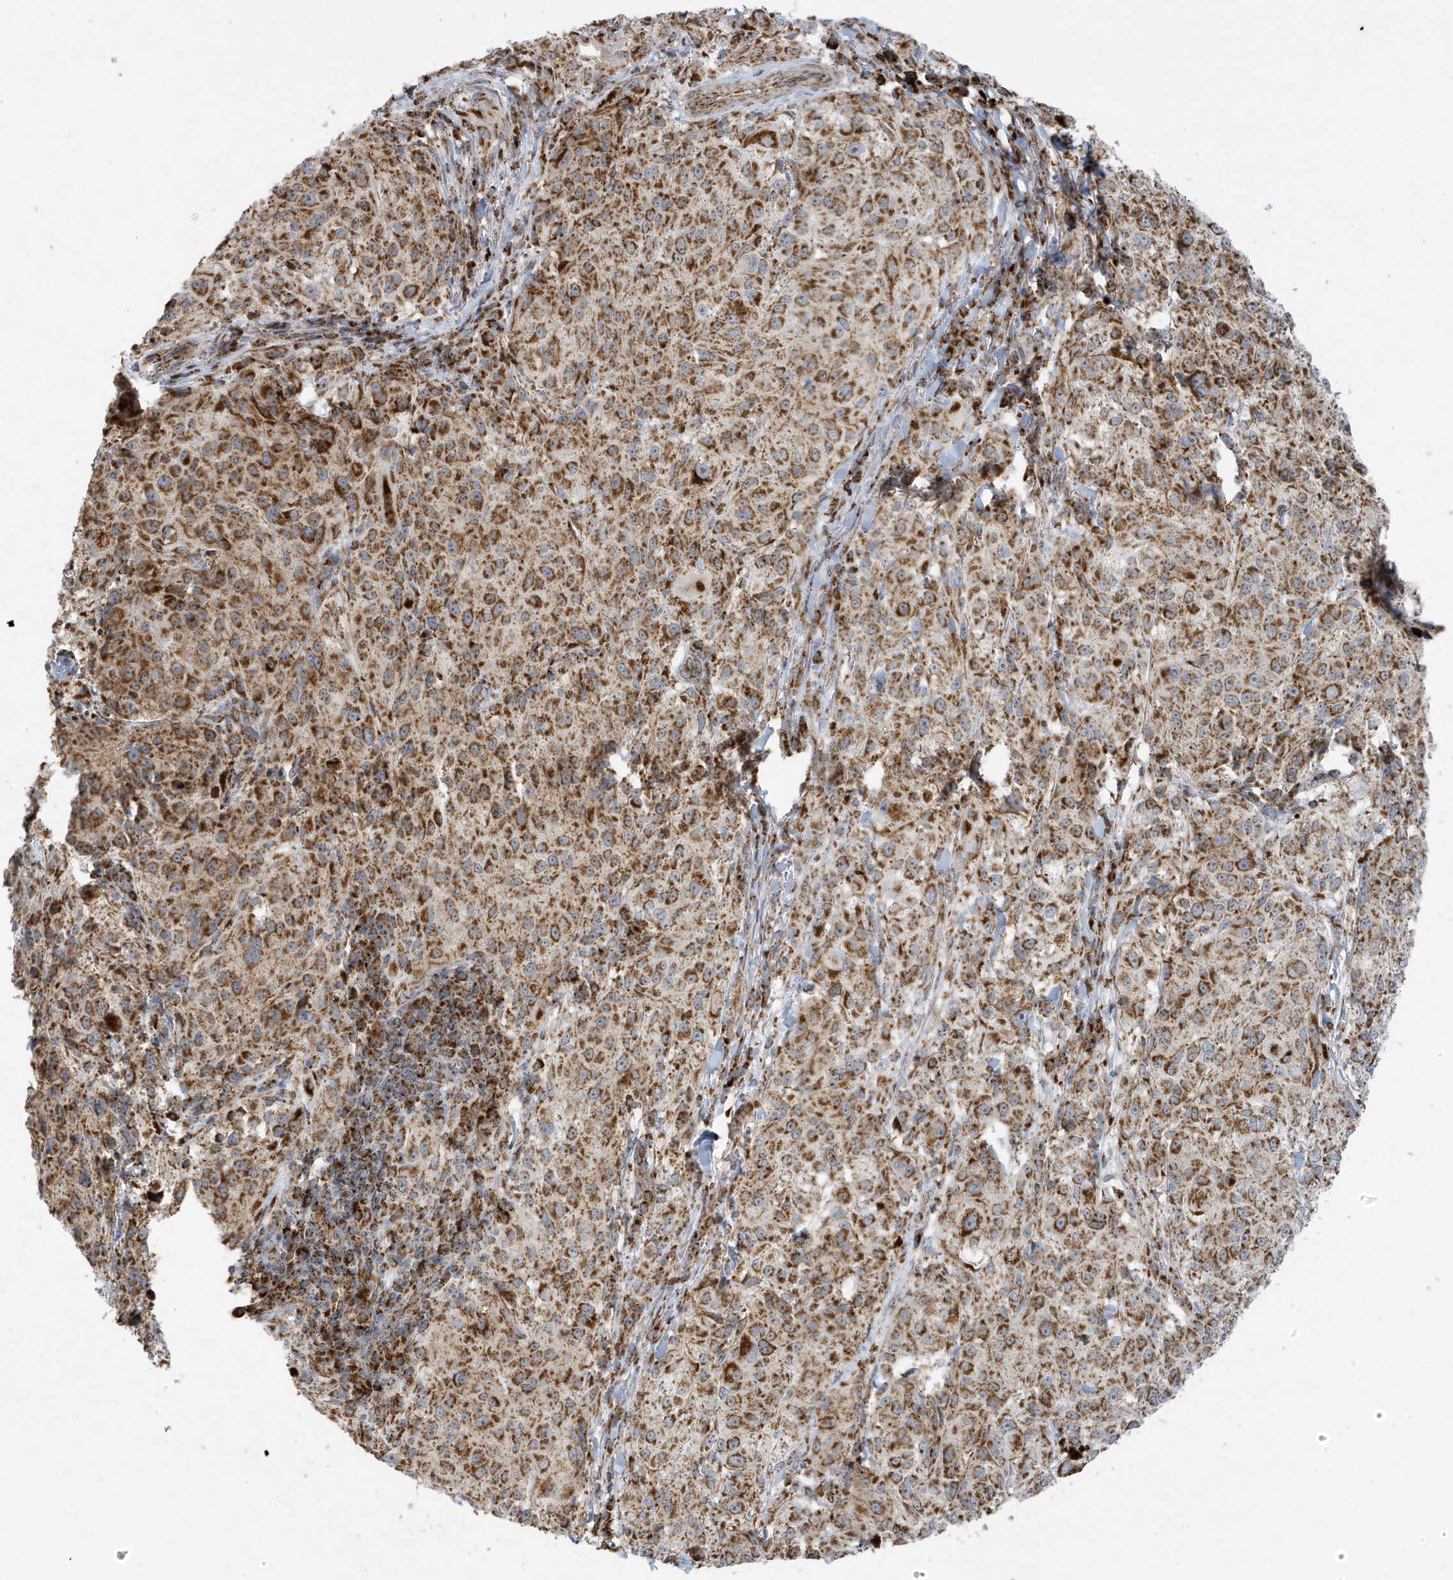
{"staining": {"intensity": "moderate", "quantity": ">75%", "location": "cytoplasmic/membranous"}, "tissue": "melanoma", "cell_type": "Tumor cells", "image_type": "cancer", "snomed": [{"axis": "morphology", "description": "Necrosis, NOS"}, {"axis": "morphology", "description": "Malignant melanoma, NOS"}, {"axis": "topography", "description": "Skin"}], "caption": "Immunohistochemical staining of melanoma exhibits medium levels of moderate cytoplasmic/membranous protein expression in approximately >75% of tumor cells. (IHC, brightfield microscopy, high magnification).", "gene": "MAN1A1", "patient": {"sex": "female", "age": 87}}